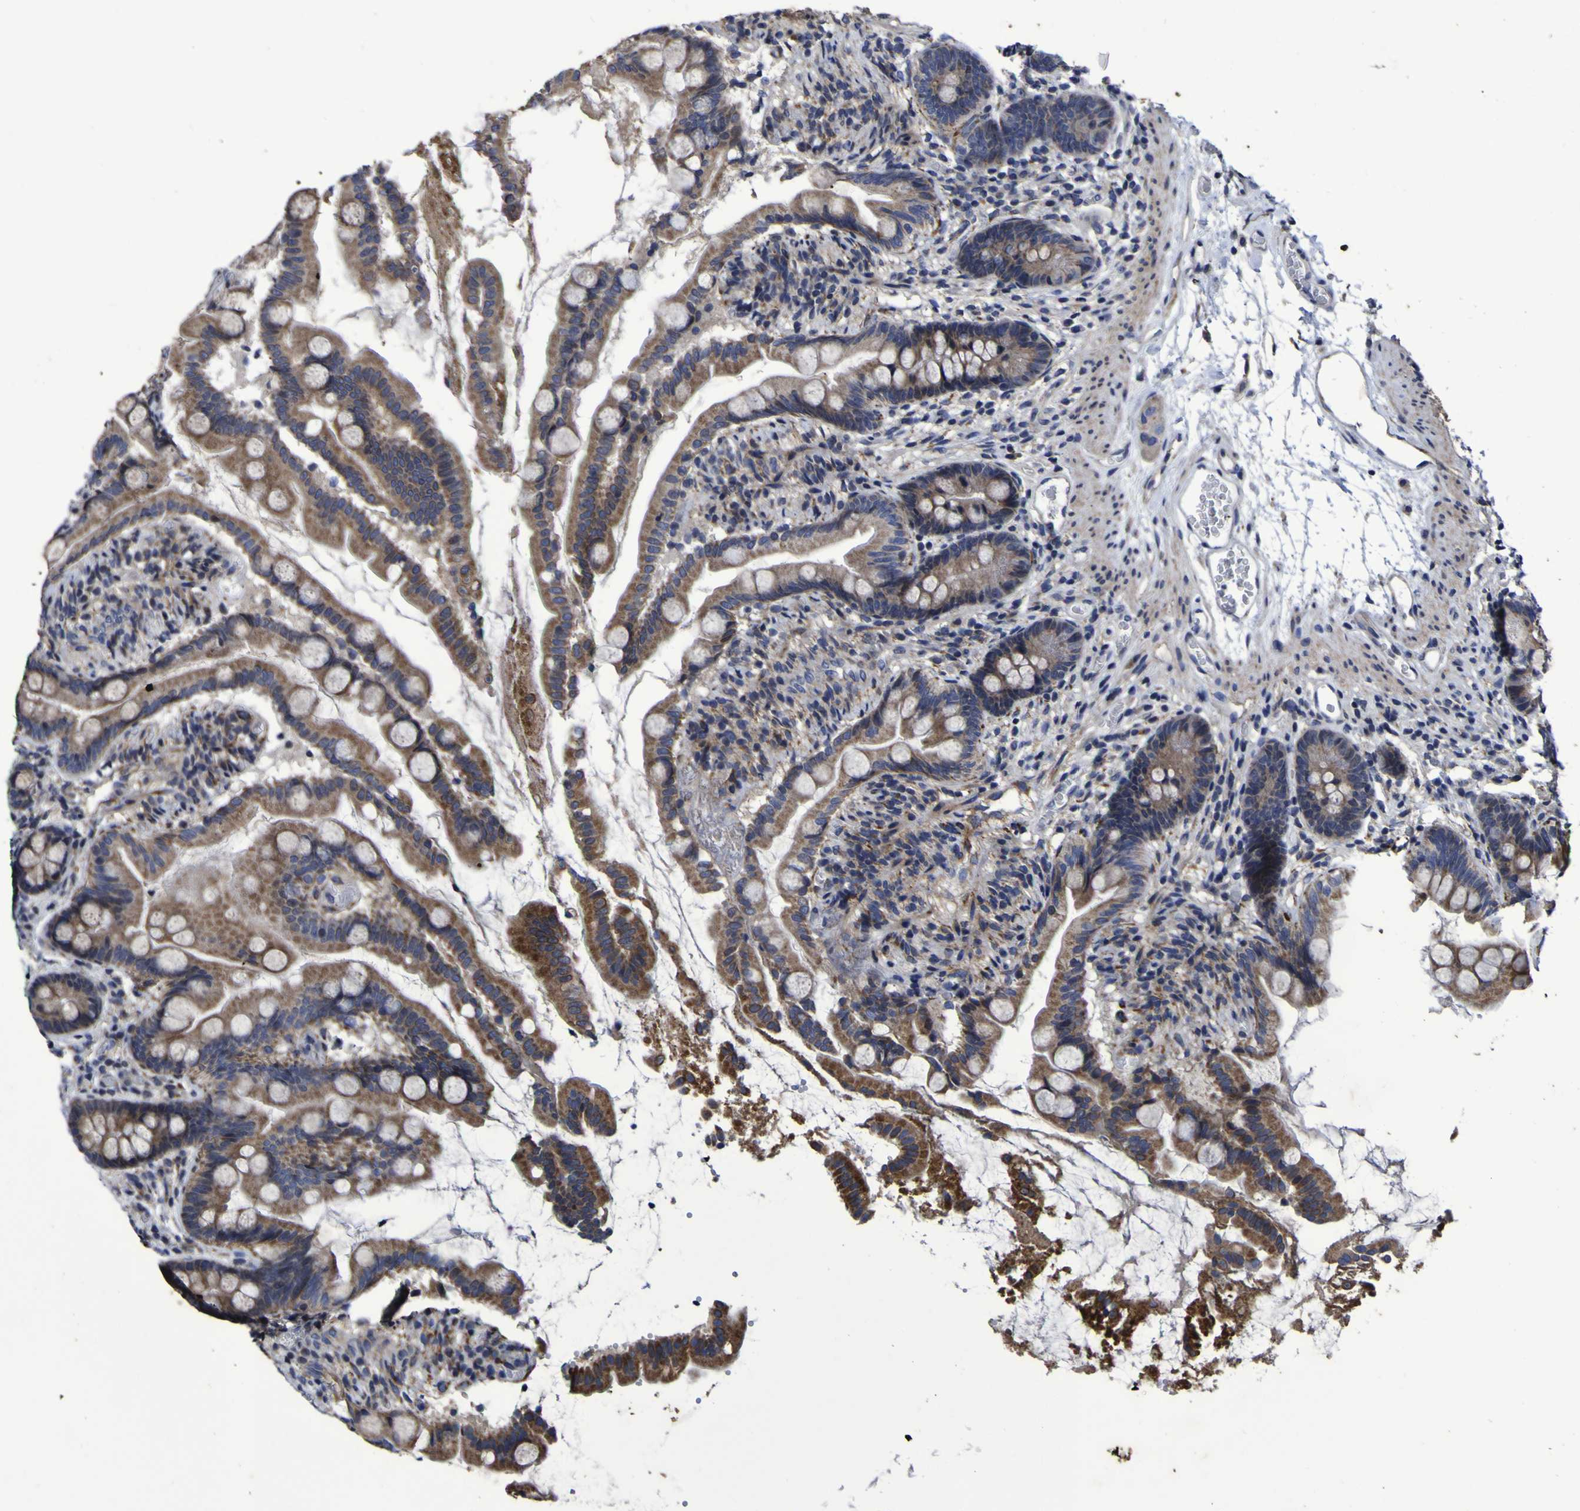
{"staining": {"intensity": "moderate", "quantity": ">75%", "location": "cytoplasmic/membranous"}, "tissue": "small intestine", "cell_type": "Glandular cells", "image_type": "normal", "snomed": [{"axis": "morphology", "description": "Normal tissue, NOS"}, {"axis": "topography", "description": "Small intestine"}], "caption": "IHC staining of normal small intestine, which demonstrates medium levels of moderate cytoplasmic/membranous expression in about >75% of glandular cells indicating moderate cytoplasmic/membranous protein staining. The staining was performed using DAB (3,3'-diaminobenzidine) (brown) for protein detection and nuclei were counterstained in hematoxylin (blue).", "gene": "P3H1", "patient": {"sex": "female", "age": 56}}